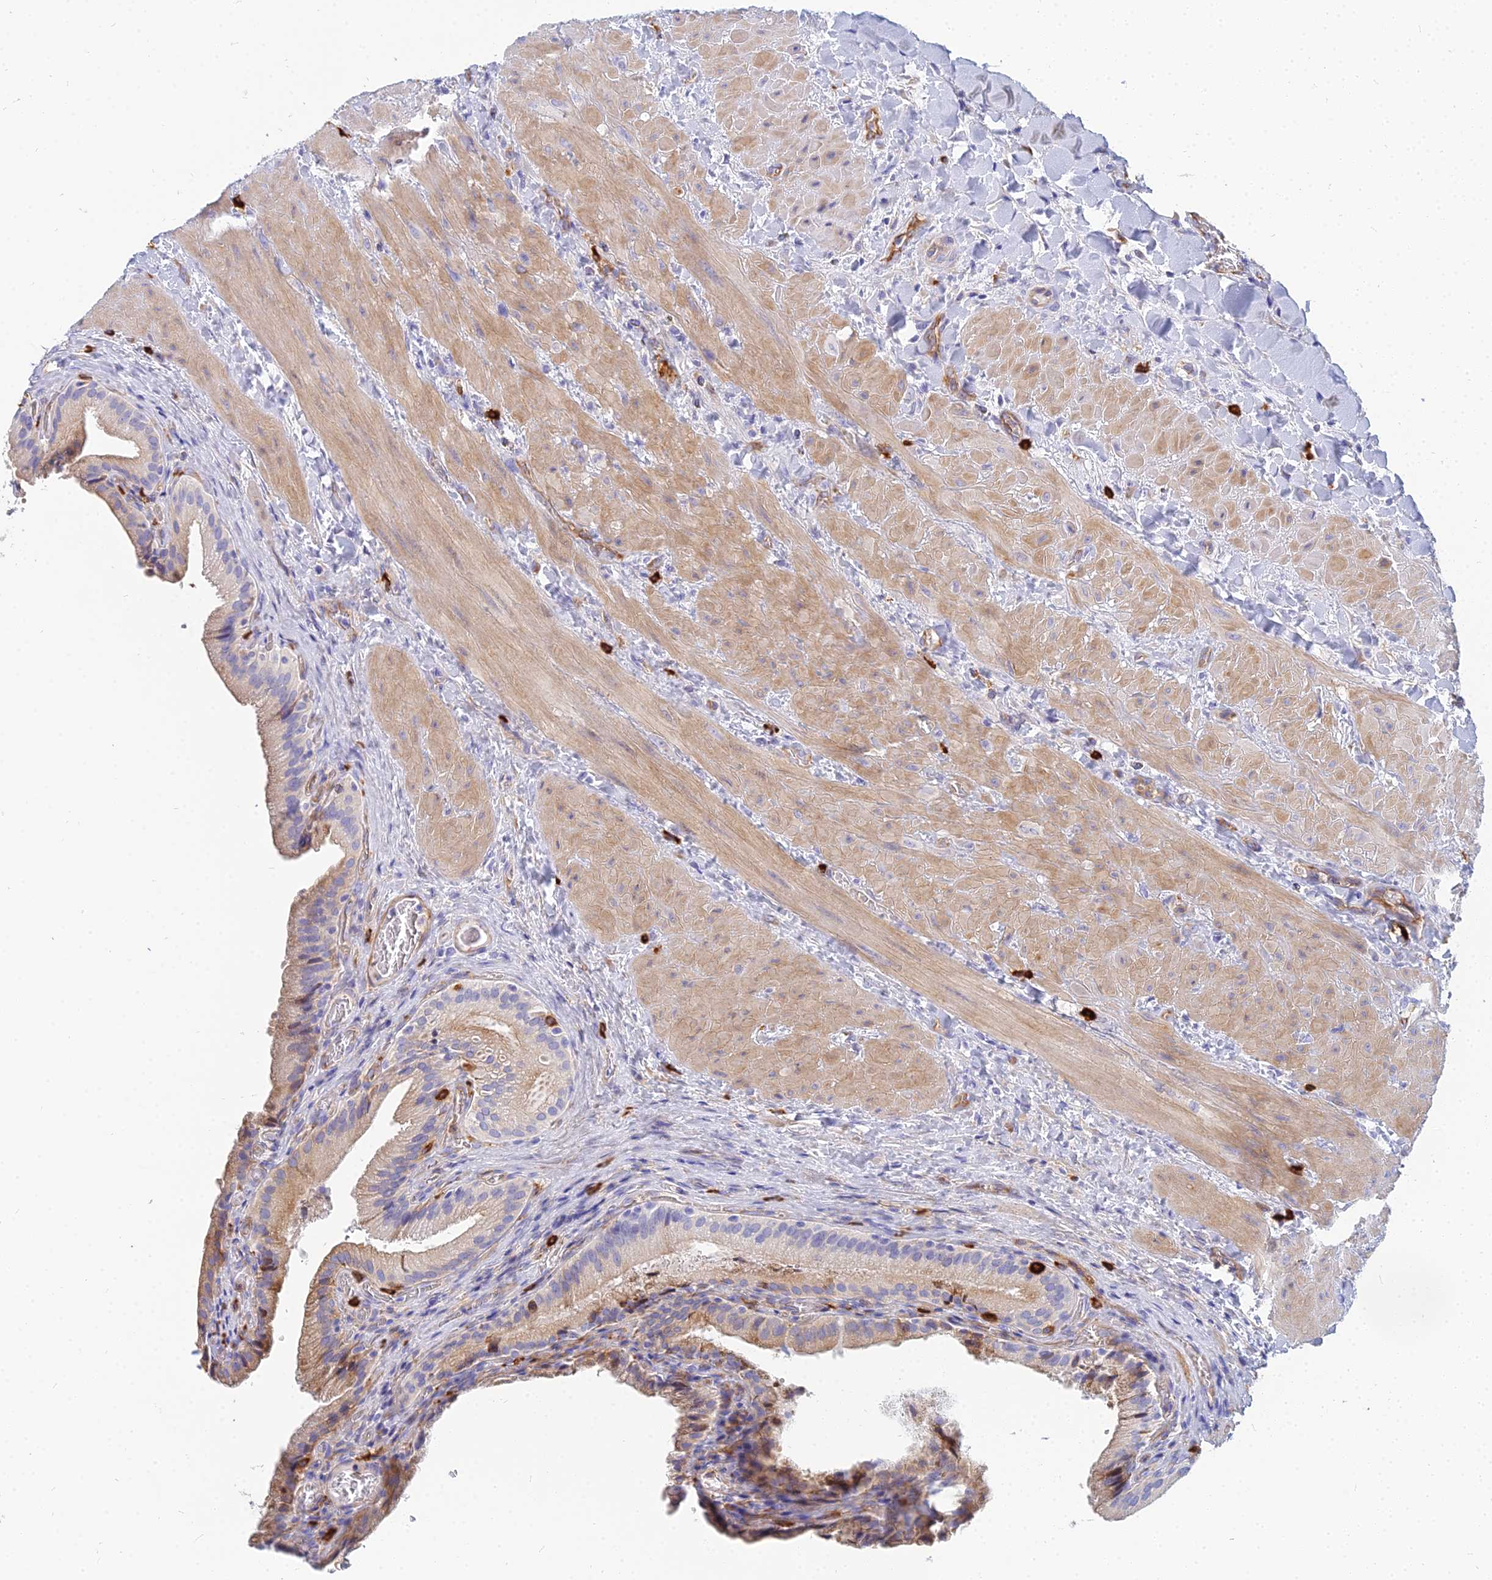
{"staining": {"intensity": "moderate", "quantity": ">75%", "location": "cytoplasmic/membranous"}, "tissue": "gallbladder", "cell_type": "Glandular cells", "image_type": "normal", "snomed": [{"axis": "morphology", "description": "Normal tissue, NOS"}, {"axis": "topography", "description": "Gallbladder"}], "caption": "Immunohistochemistry image of benign human gallbladder stained for a protein (brown), which exhibits medium levels of moderate cytoplasmic/membranous expression in about >75% of glandular cells.", "gene": "VAT1", "patient": {"sex": "male", "age": 24}}